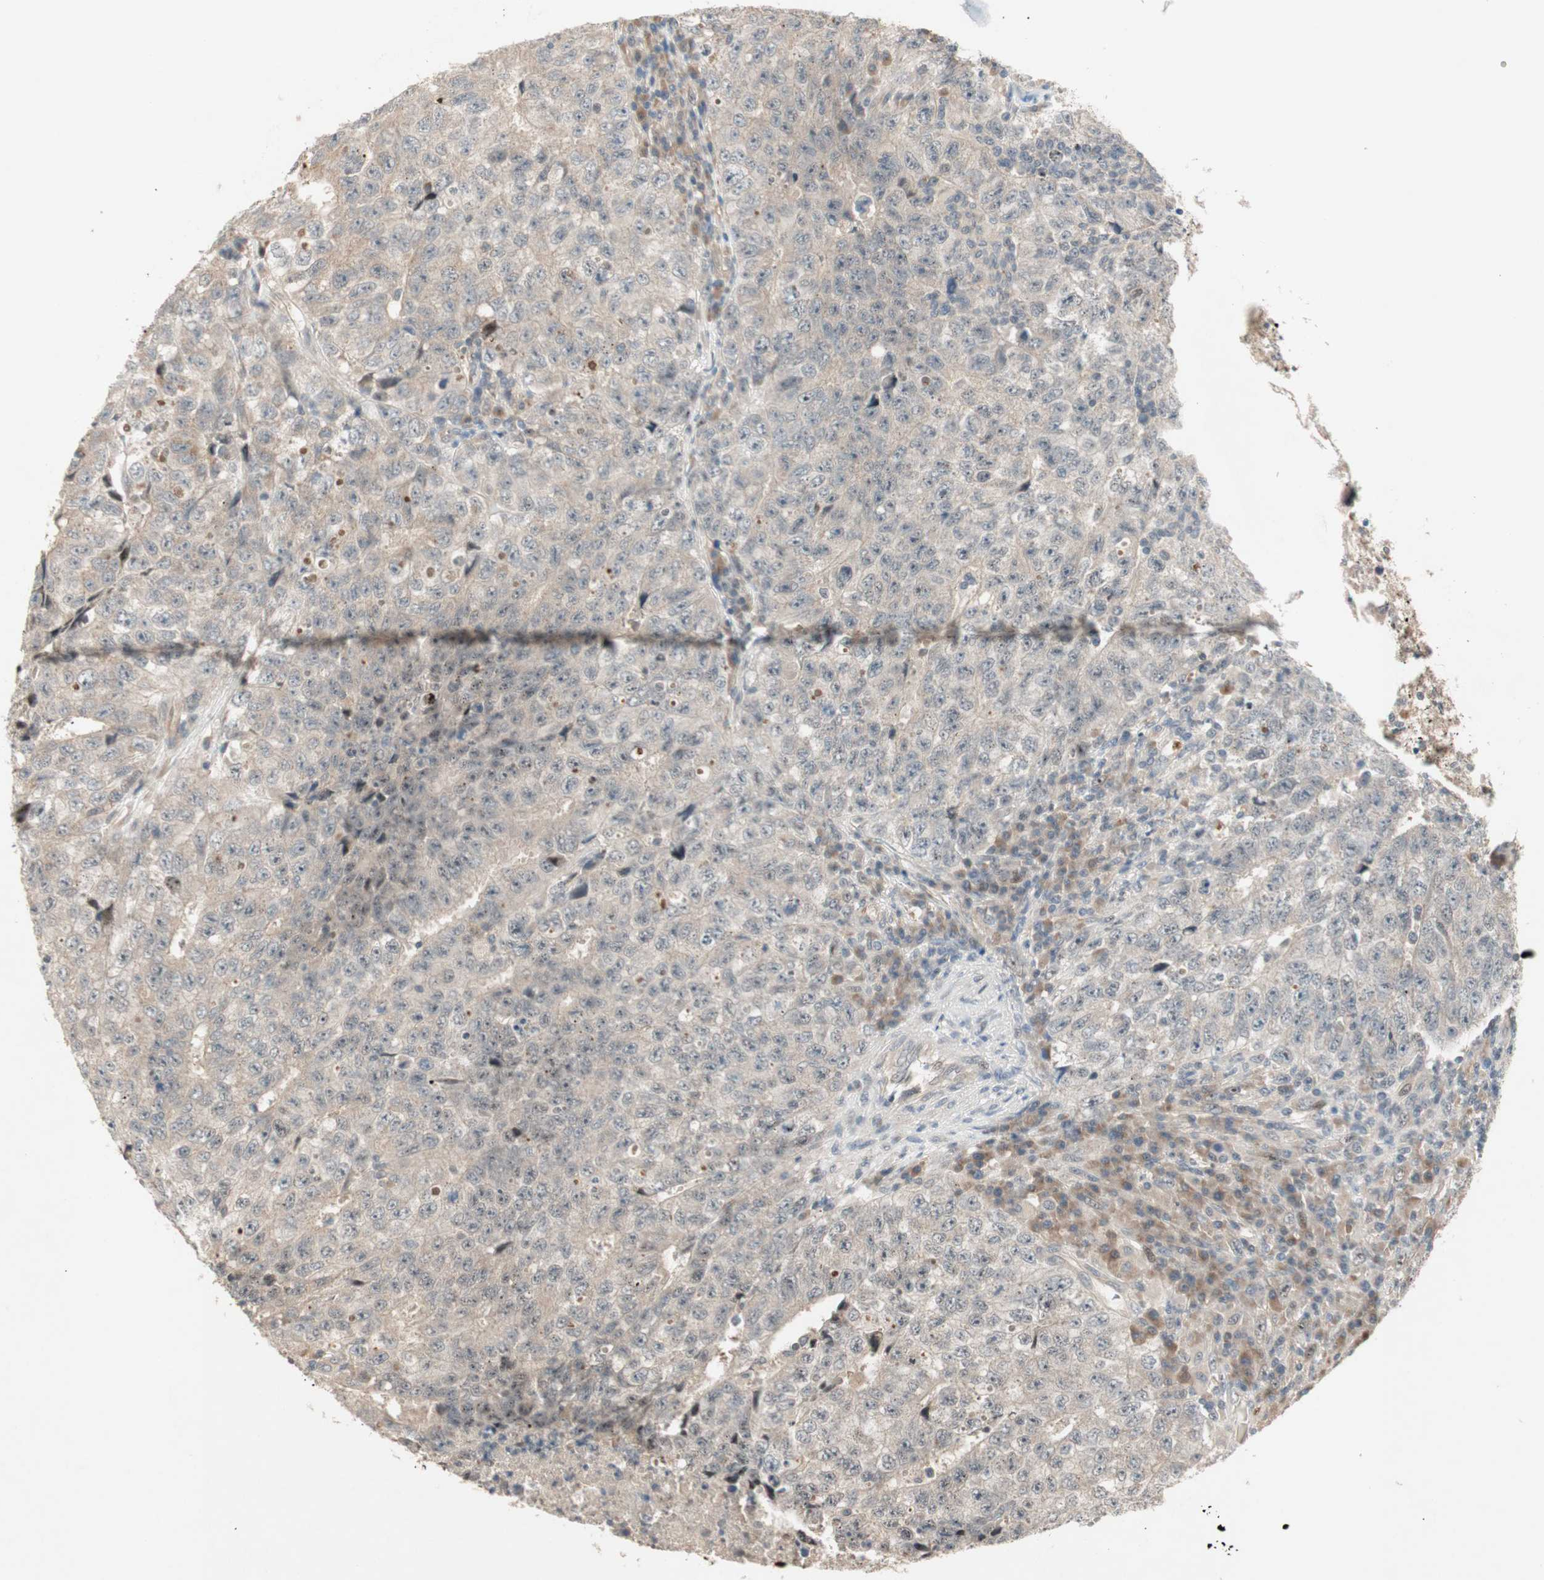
{"staining": {"intensity": "weak", "quantity": "25%-75%", "location": "cytoplasmic/membranous"}, "tissue": "testis cancer", "cell_type": "Tumor cells", "image_type": "cancer", "snomed": [{"axis": "morphology", "description": "Necrosis, NOS"}, {"axis": "morphology", "description": "Carcinoma, Embryonal, NOS"}, {"axis": "topography", "description": "Testis"}], "caption": "This is a micrograph of IHC staining of testis cancer (embryonal carcinoma), which shows weak positivity in the cytoplasmic/membranous of tumor cells.", "gene": "ACSL5", "patient": {"sex": "male", "age": 19}}